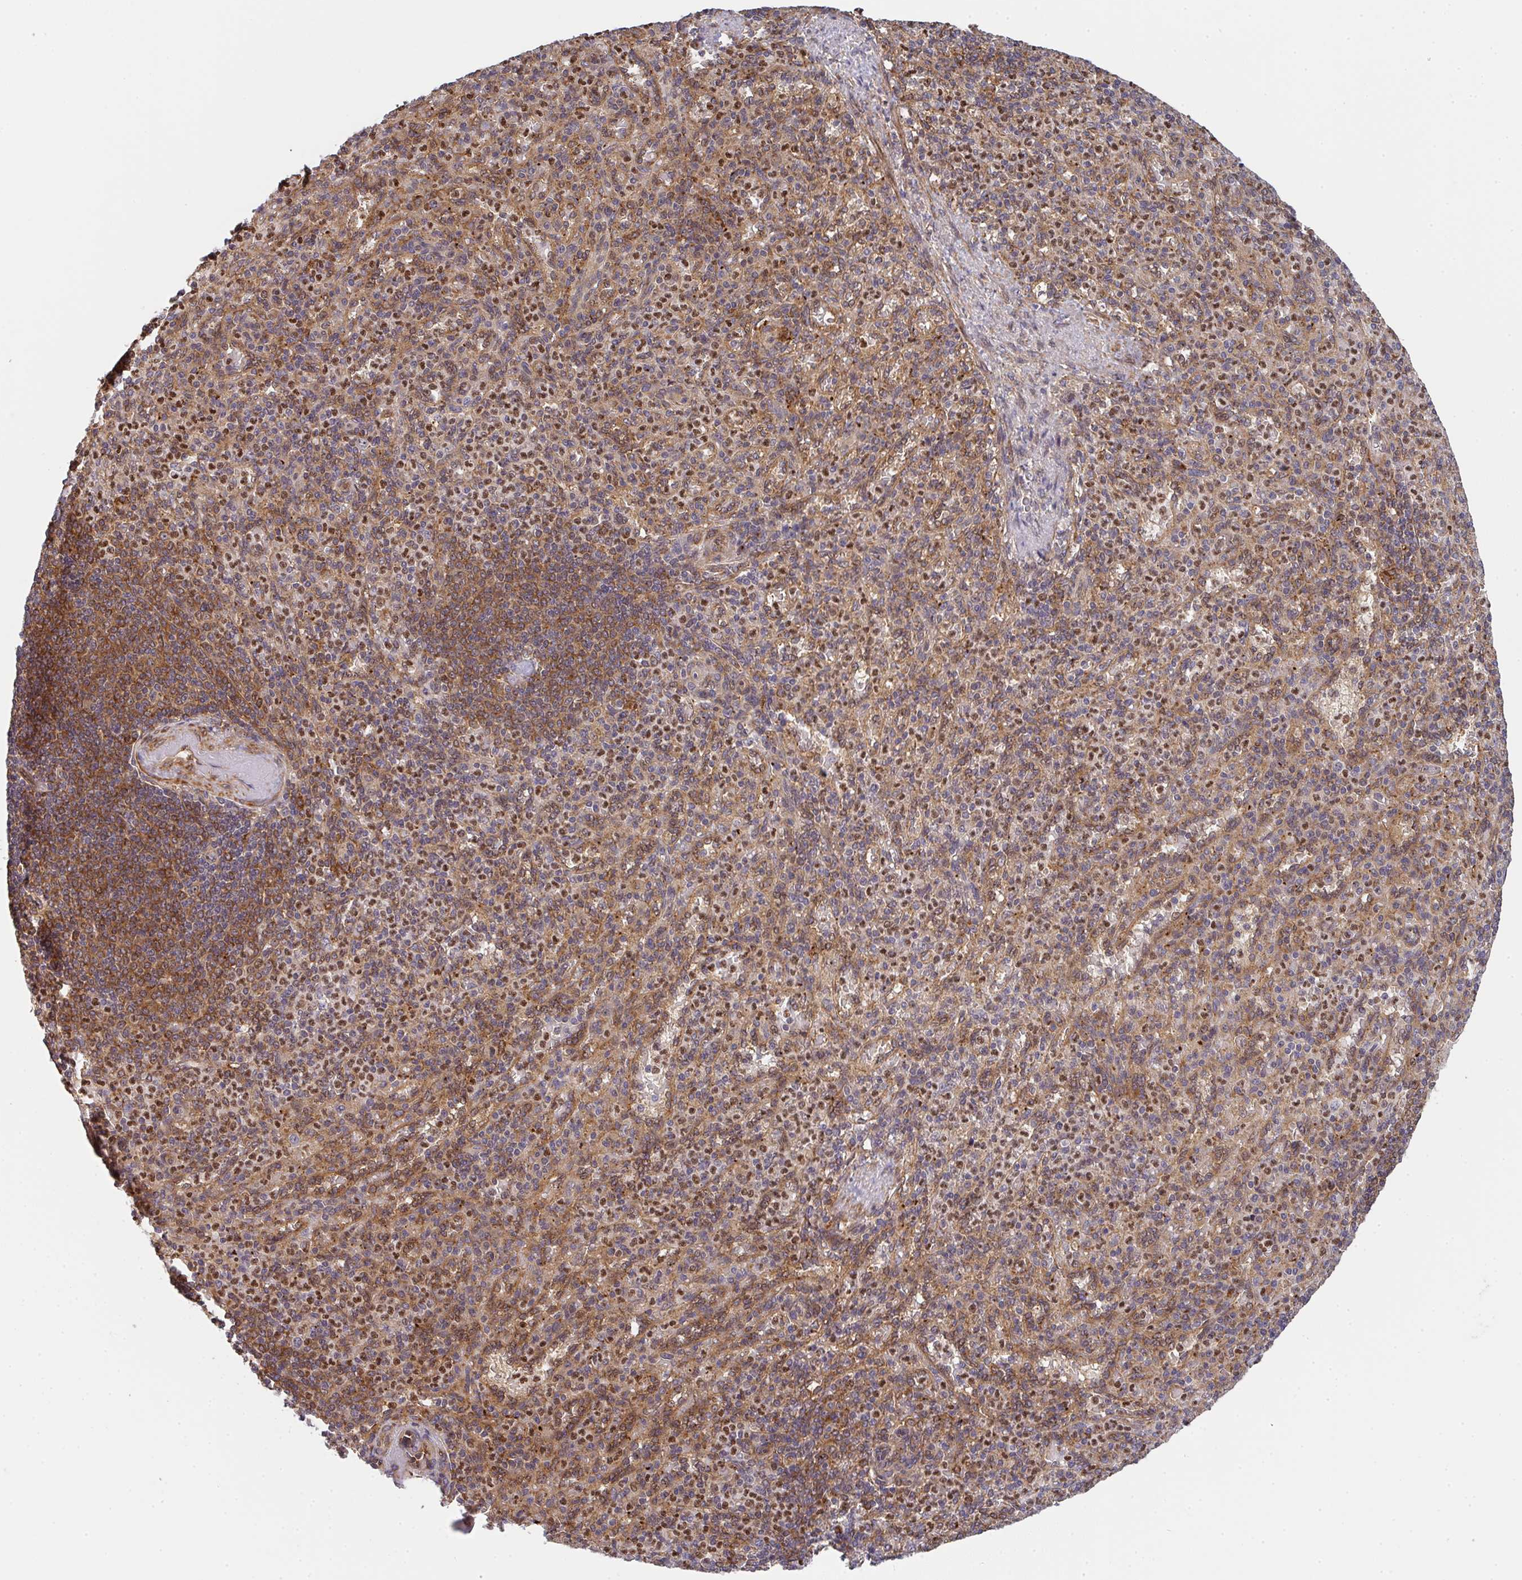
{"staining": {"intensity": "moderate", "quantity": "<25%", "location": "cytoplasmic/membranous,nuclear"}, "tissue": "spleen", "cell_type": "Cells in red pulp", "image_type": "normal", "snomed": [{"axis": "morphology", "description": "Normal tissue, NOS"}, {"axis": "topography", "description": "Spleen"}], "caption": "The immunohistochemical stain highlights moderate cytoplasmic/membranous,nuclear positivity in cells in red pulp of unremarkable spleen. Immunohistochemistry (ihc) stains the protein in brown and the nuclei are stained blue.", "gene": "SIMC1", "patient": {"sex": "female", "age": 74}}